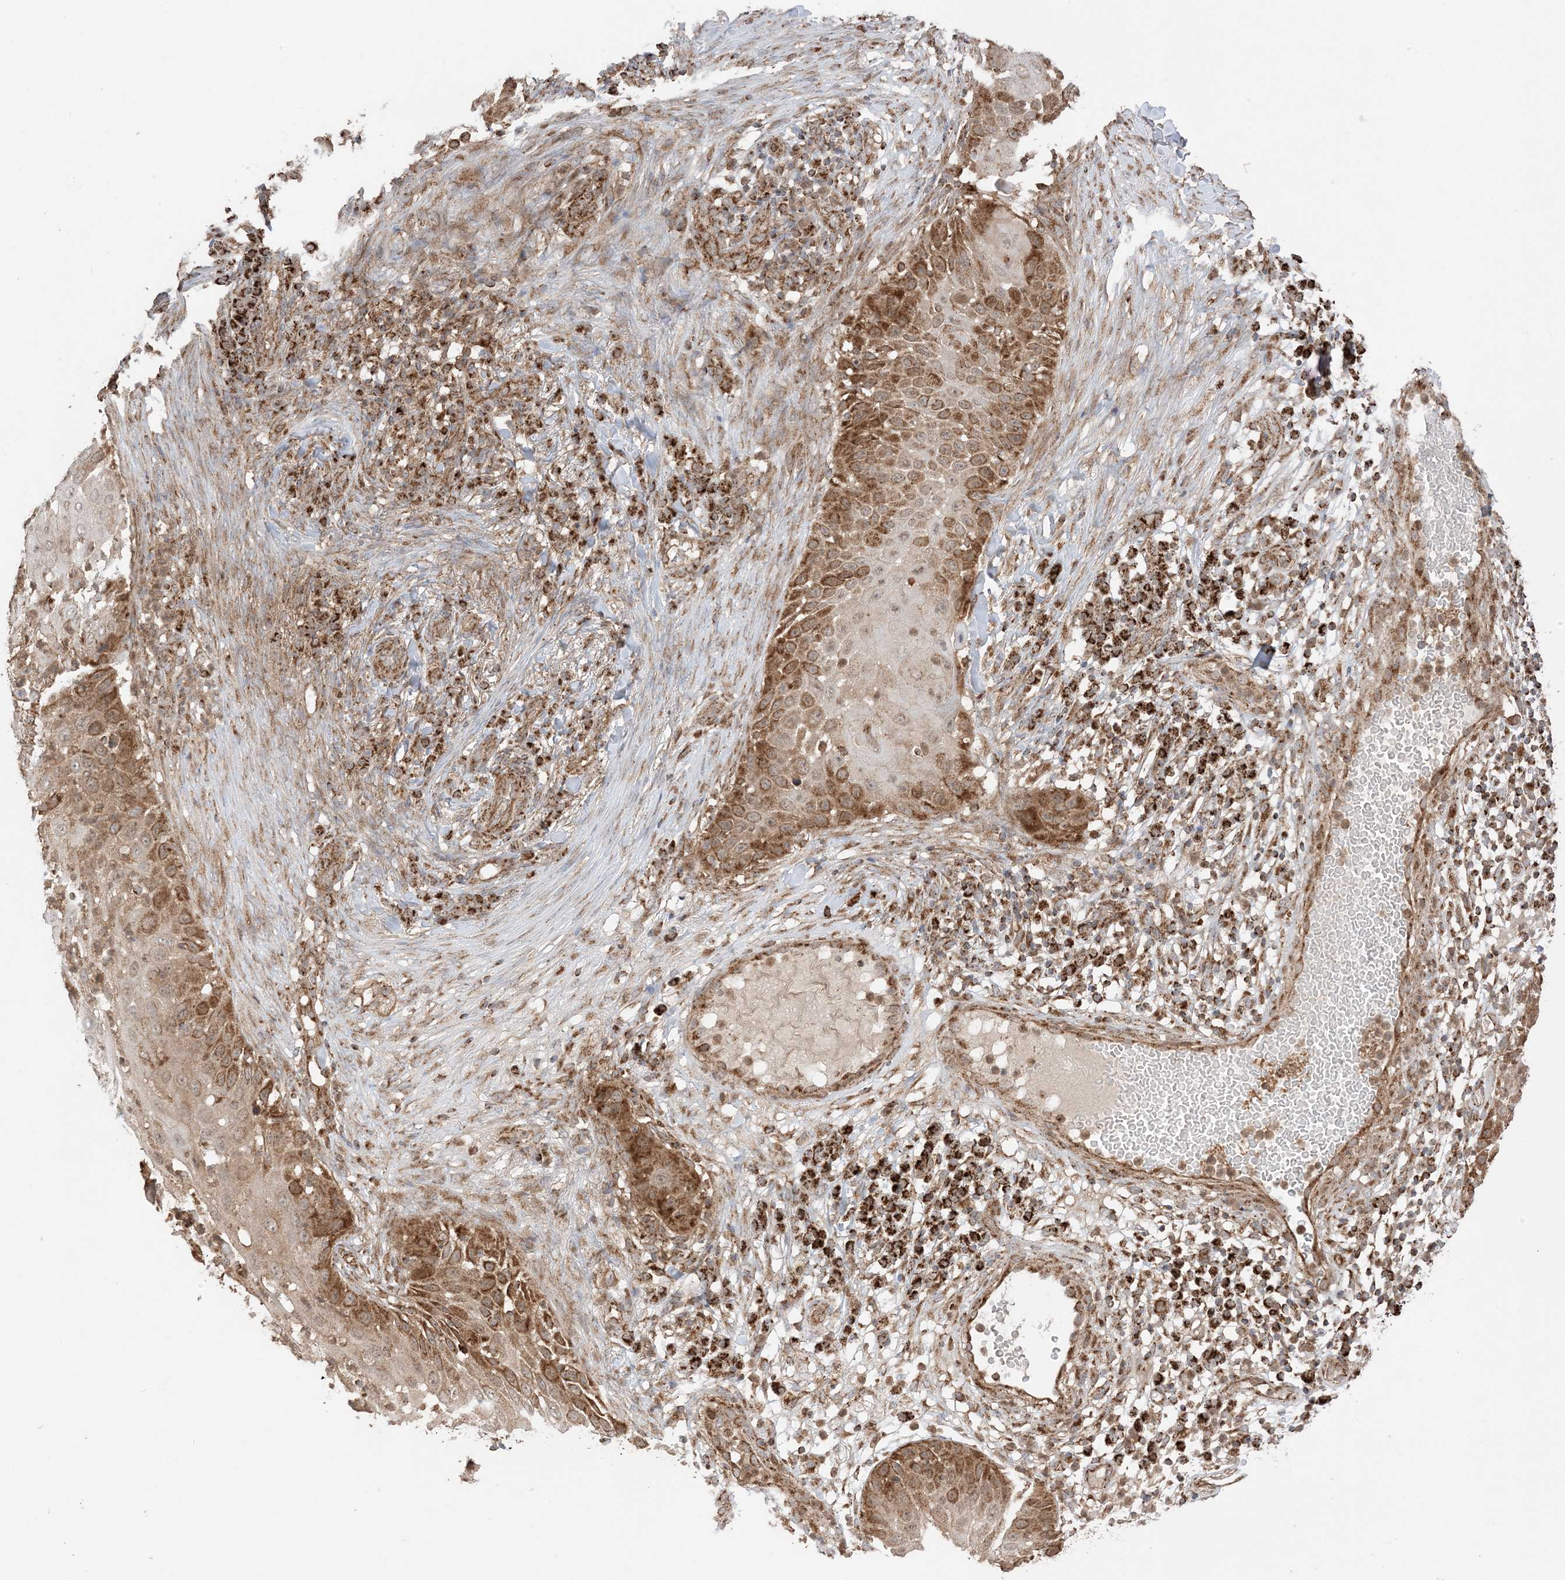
{"staining": {"intensity": "moderate", "quantity": "25%-75%", "location": "cytoplasmic/membranous"}, "tissue": "skin cancer", "cell_type": "Tumor cells", "image_type": "cancer", "snomed": [{"axis": "morphology", "description": "Squamous cell carcinoma, NOS"}, {"axis": "topography", "description": "Skin"}], "caption": "DAB (3,3'-diaminobenzidine) immunohistochemical staining of skin cancer (squamous cell carcinoma) exhibits moderate cytoplasmic/membranous protein positivity in about 25%-75% of tumor cells.", "gene": "N4BP3", "patient": {"sex": "female", "age": 44}}